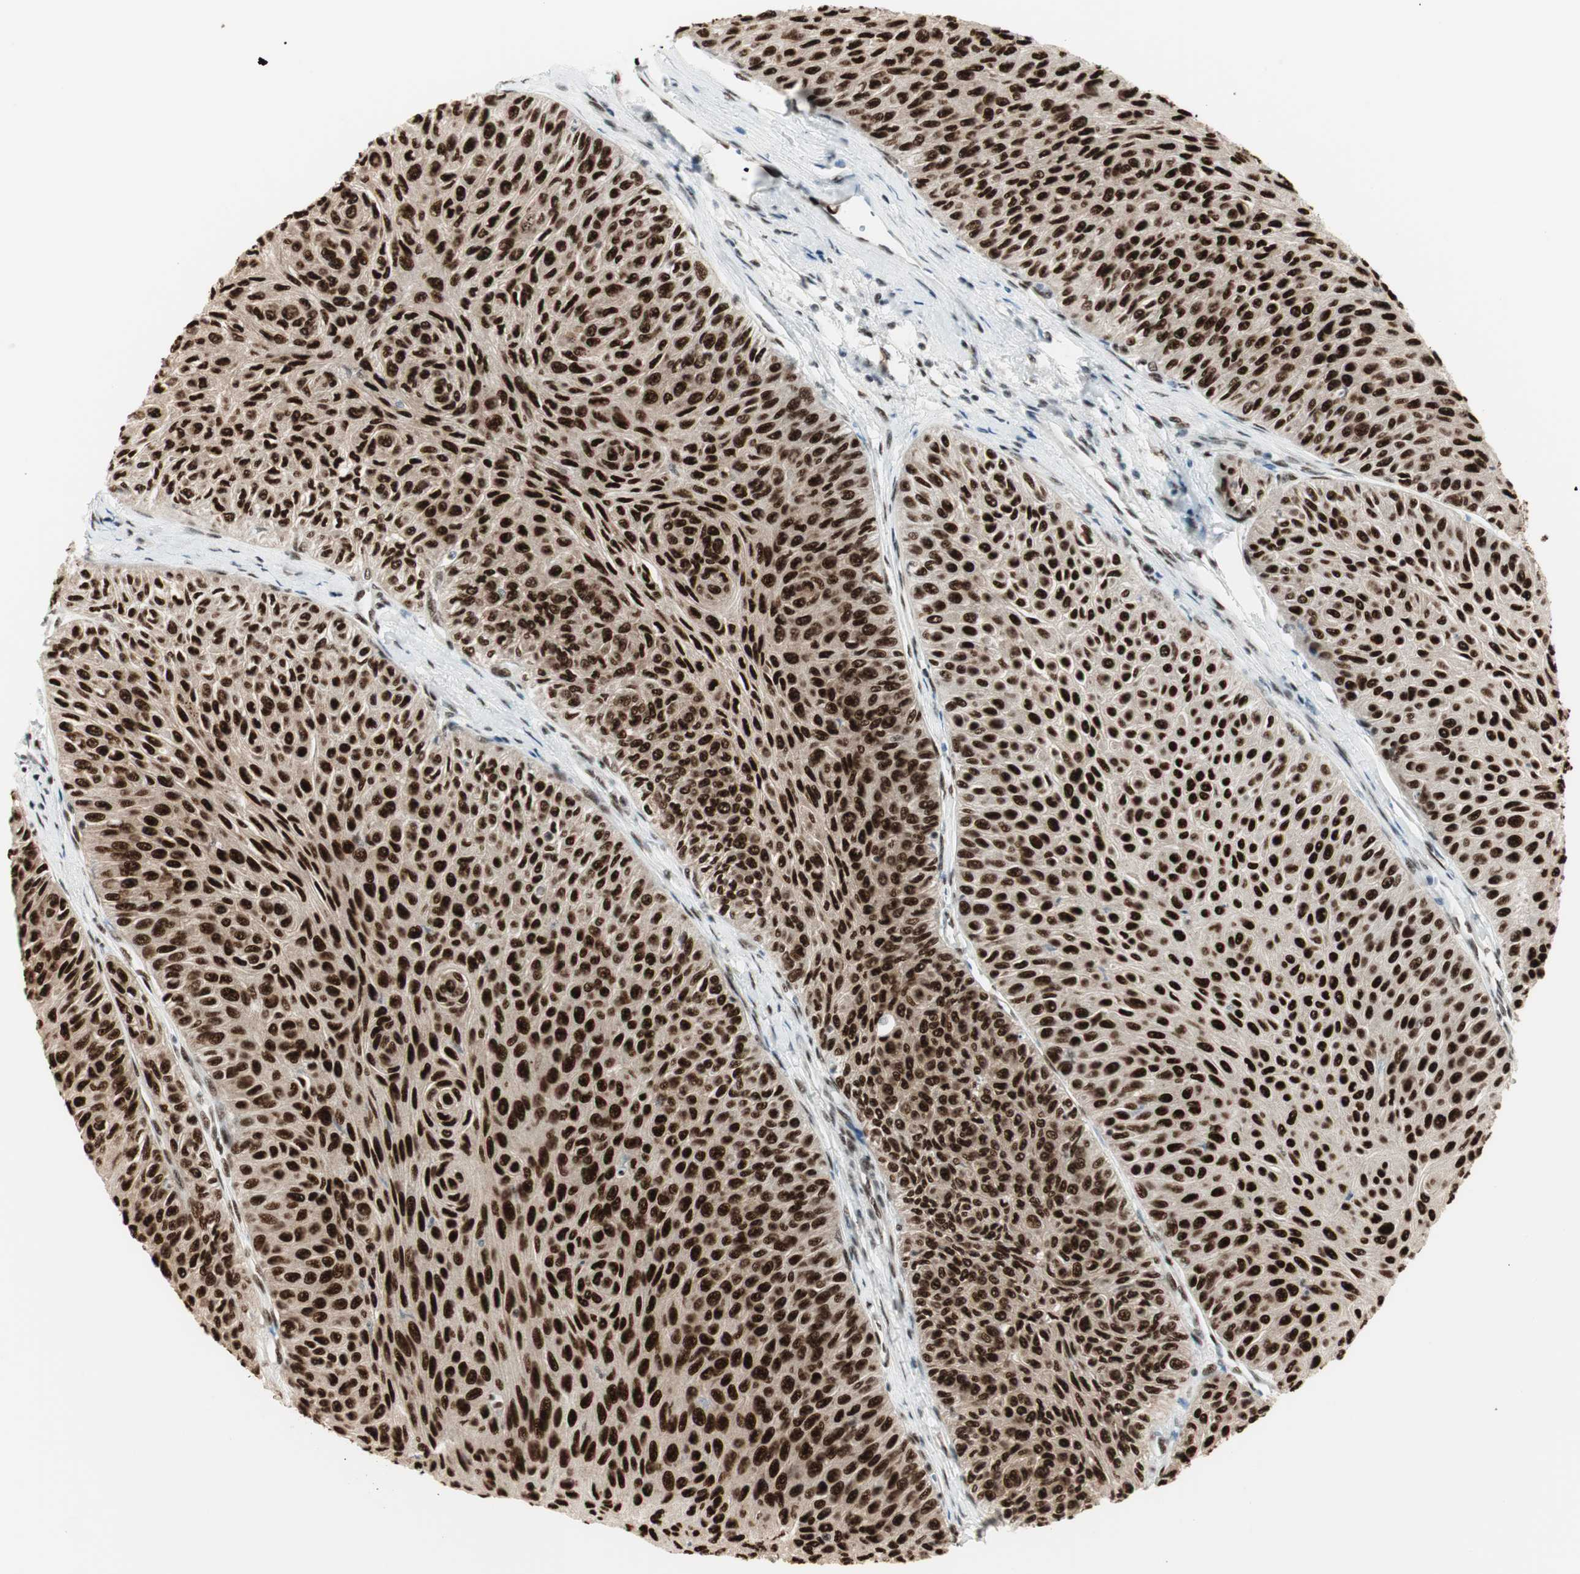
{"staining": {"intensity": "strong", "quantity": ">75%", "location": "nuclear"}, "tissue": "urothelial cancer", "cell_type": "Tumor cells", "image_type": "cancer", "snomed": [{"axis": "morphology", "description": "Urothelial carcinoma, Low grade"}, {"axis": "topography", "description": "Urinary bladder"}], "caption": "About >75% of tumor cells in human urothelial cancer display strong nuclear protein positivity as visualized by brown immunohistochemical staining.", "gene": "HEXIM1", "patient": {"sex": "male", "age": 78}}